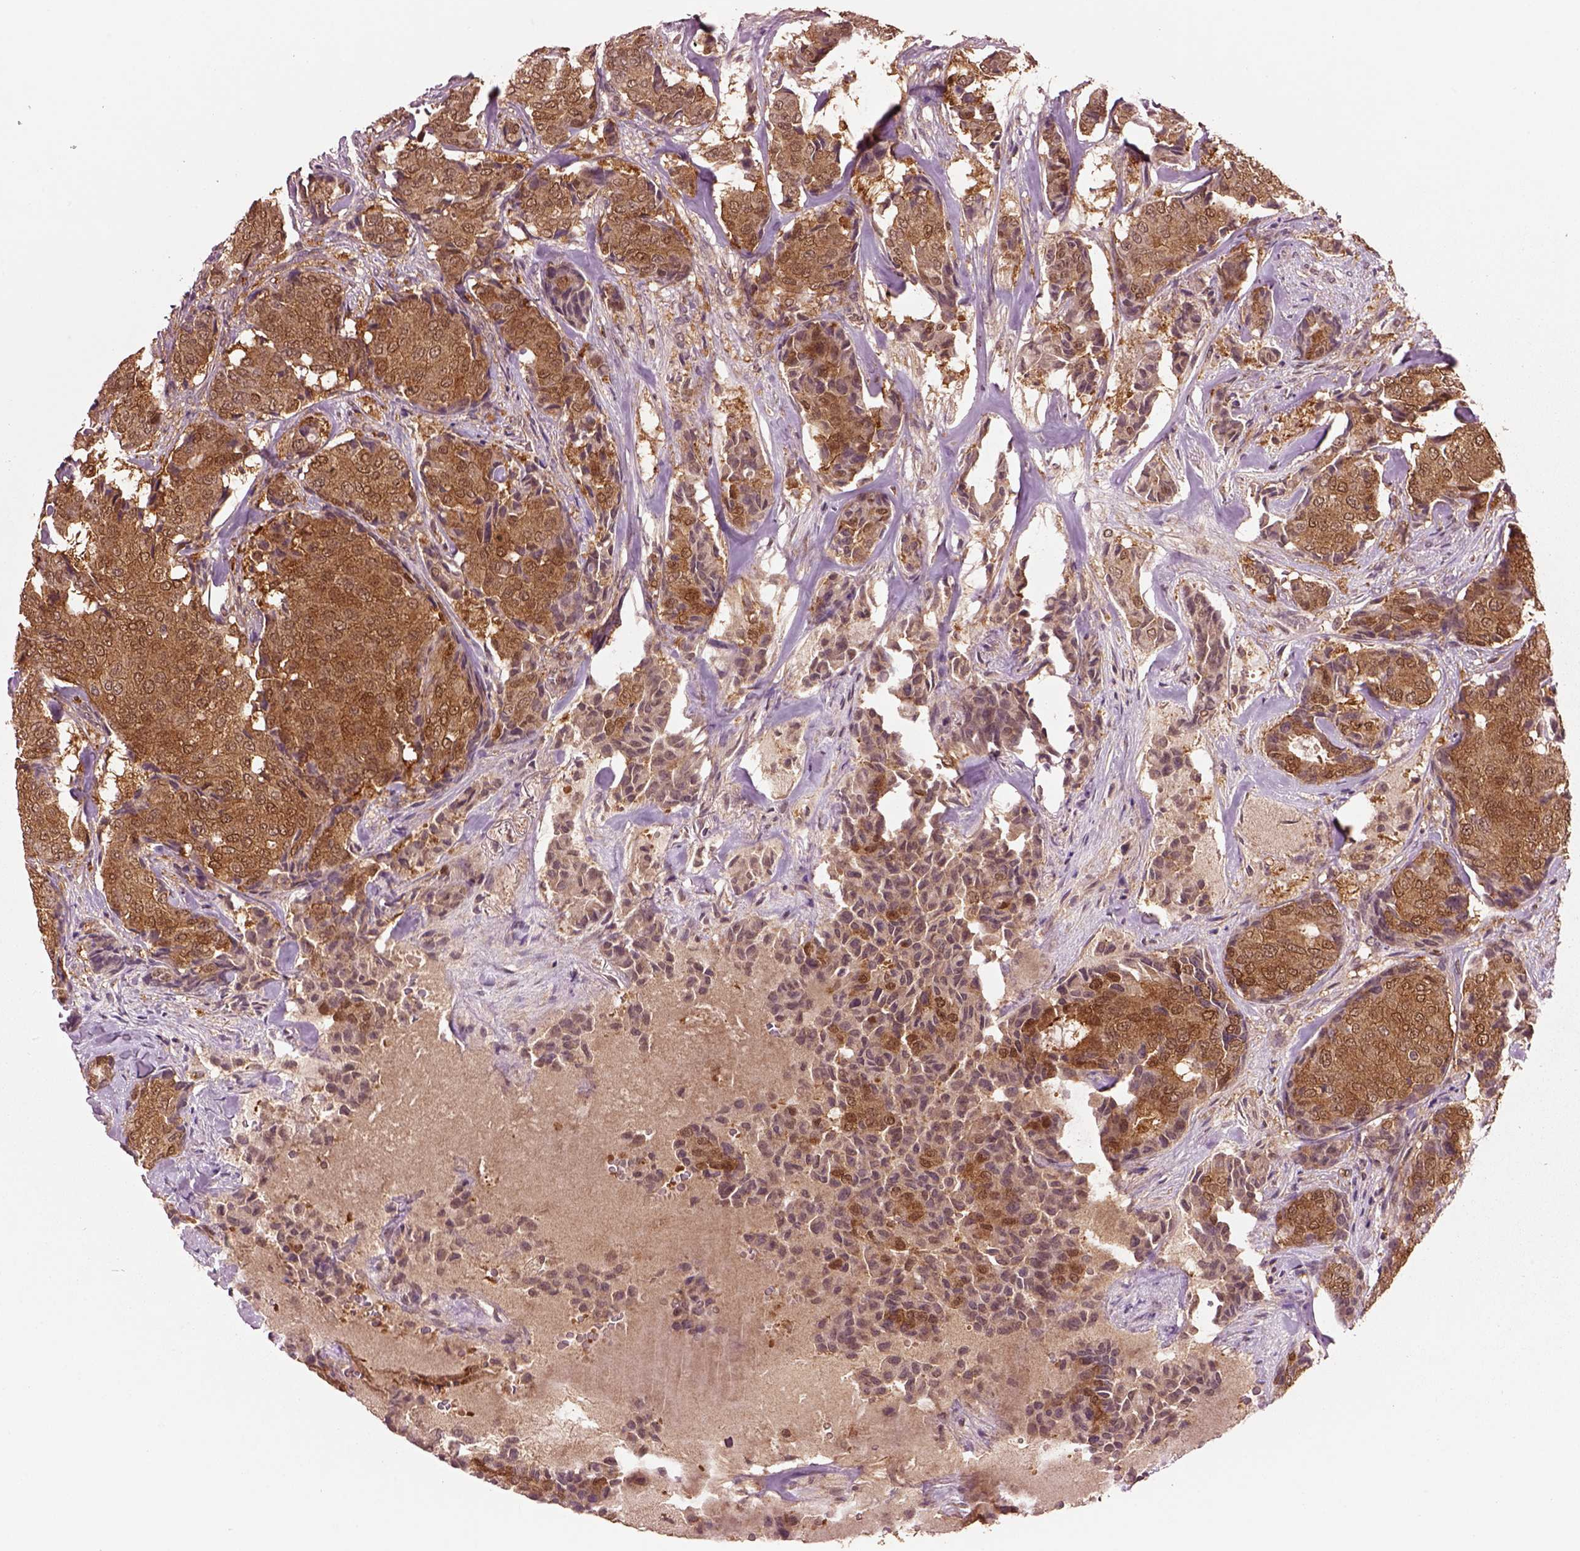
{"staining": {"intensity": "moderate", "quantity": ">75%", "location": "cytoplasmic/membranous,nuclear"}, "tissue": "breast cancer", "cell_type": "Tumor cells", "image_type": "cancer", "snomed": [{"axis": "morphology", "description": "Duct carcinoma"}, {"axis": "topography", "description": "Breast"}], "caption": "IHC (DAB) staining of breast cancer exhibits moderate cytoplasmic/membranous and nuclear protein positivity in approximately >75% of tumor cells.", "gene": "MDP1", "patient": {"sex": "female", "age": 75}}